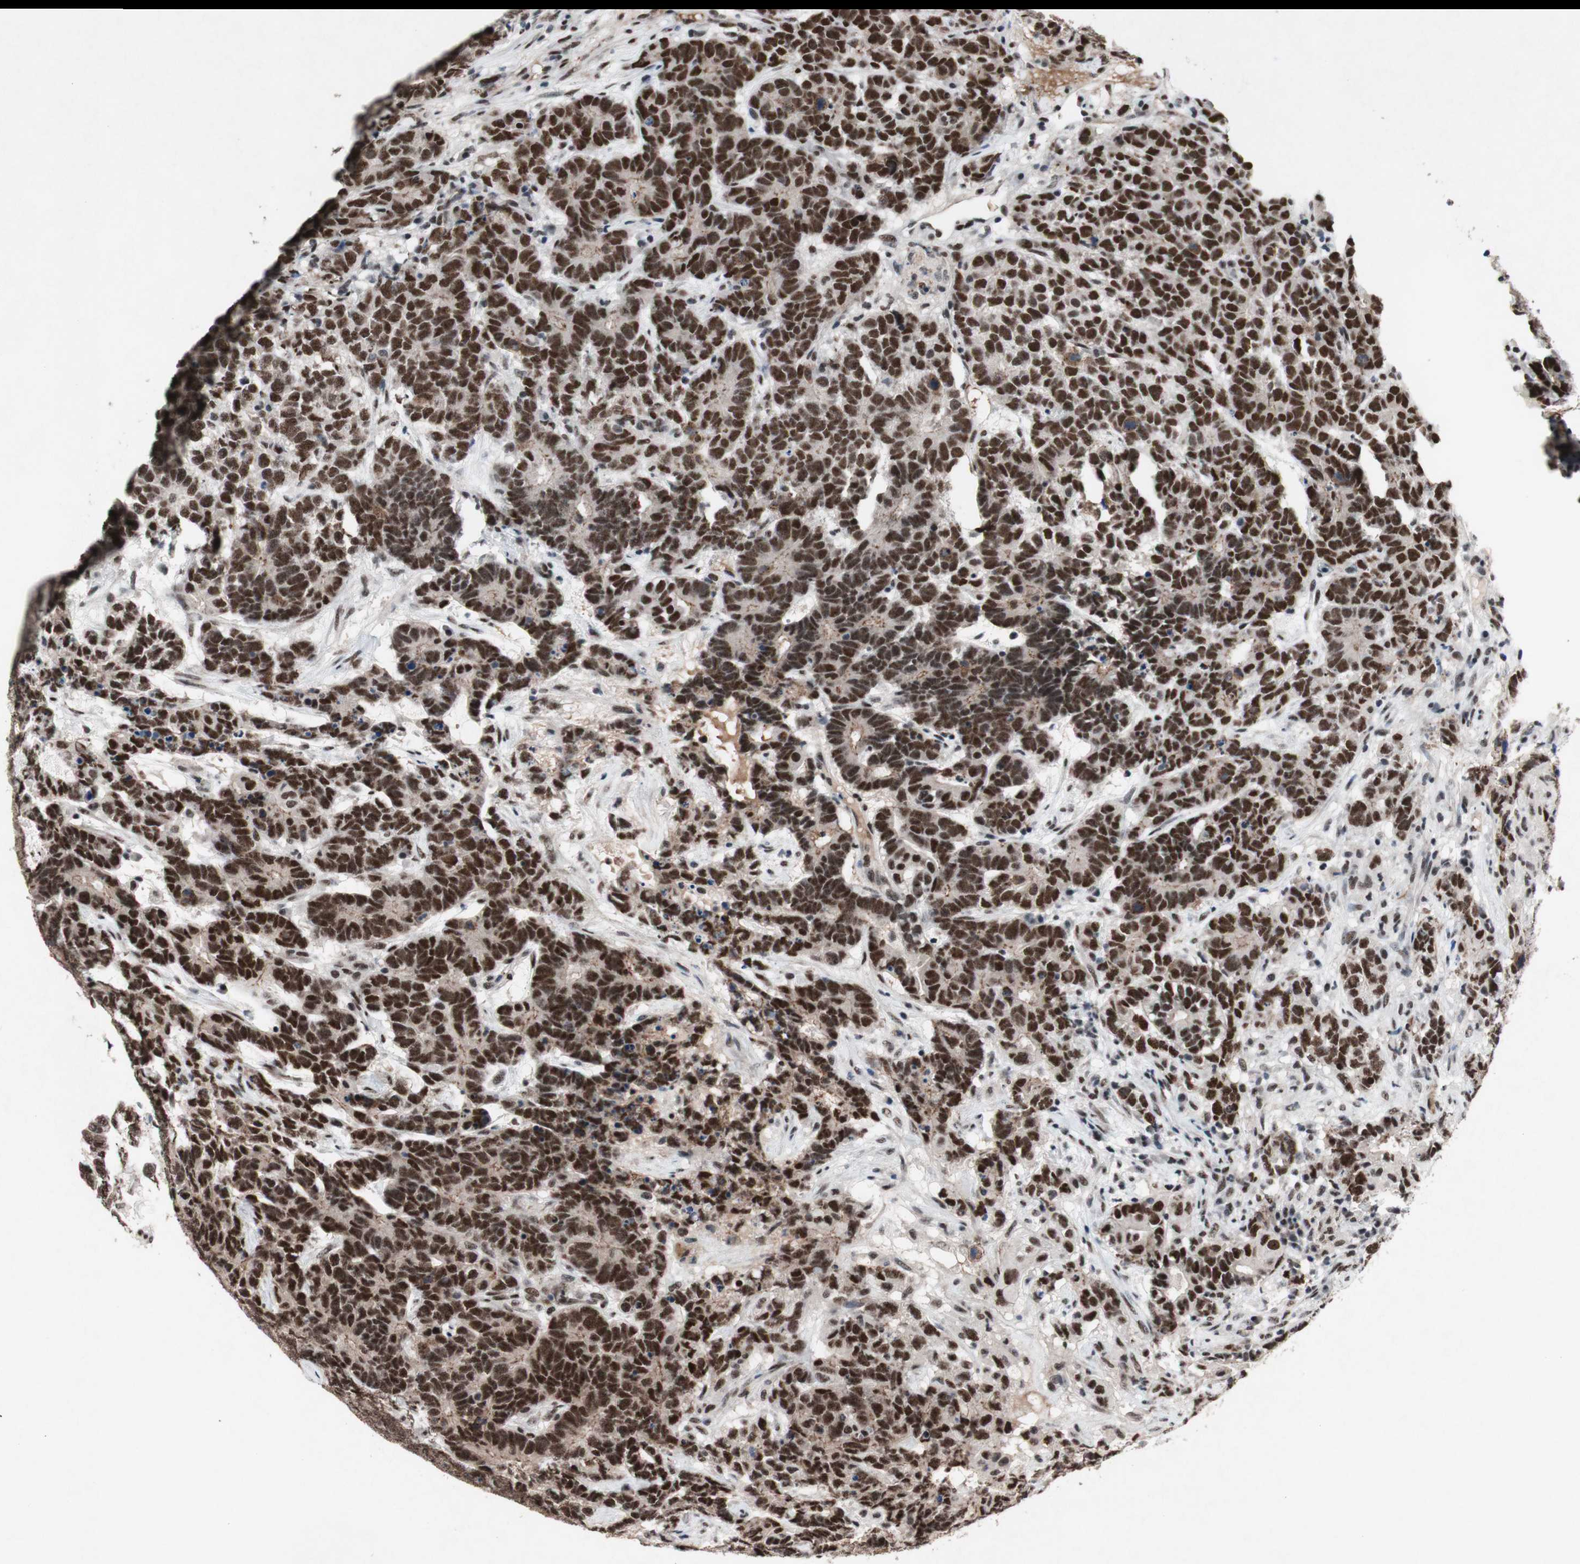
{"staining": {"intensity": "strong", "quantity": ">75%", "location": "nuclear"}, "tissue": "testis cancer", "cell_type": "Tumor cells", "image_type": "cancer", "snomed": [{"axis": "morphology", "description": "Carcinoma, Embryonal, NOS"}, {"axis": "topography", "description": "Testis"}], "caption": "Testis embryonal carcinoma stained for a protein (brown) reveals strong nuclear positive positivity in about >75% of tumor cells.", "gene": "TLE1", "patient": {"sex": "male", "age": 26}}